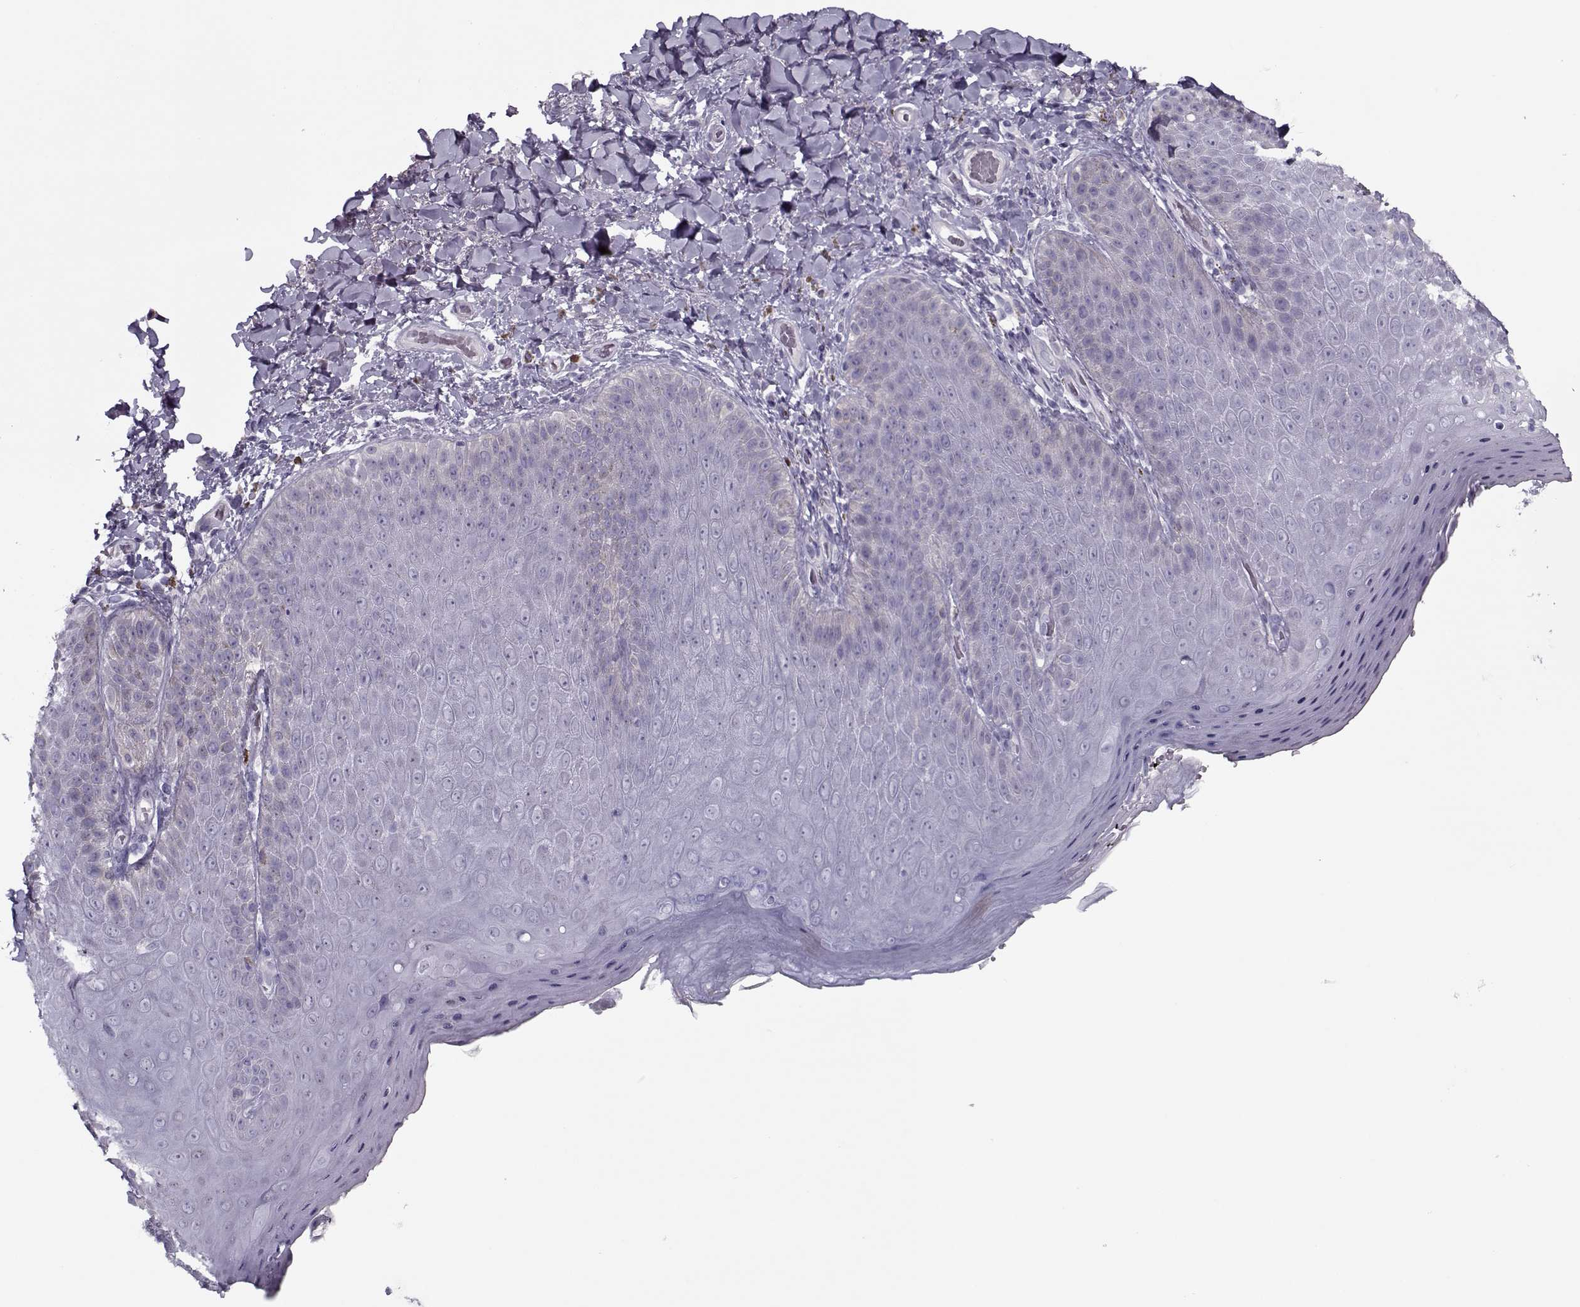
{"staining": {"intensity": "negative", "quantity": "none", "location": "none"}, "tissue": "skin", "cell_type": "Epidermal cells", "image_type": "normal", "snomed": [{"axis": "morphology", "description": "Normal tissue, NOS"}, {"axis": "topography", "description": "Anal"}], "caption": "Photomicrograph shows no protein positivity in epidermal cells of benign skin.", "gene": "CIBAR1", "patient": {"sex": "male", "age": 53}}